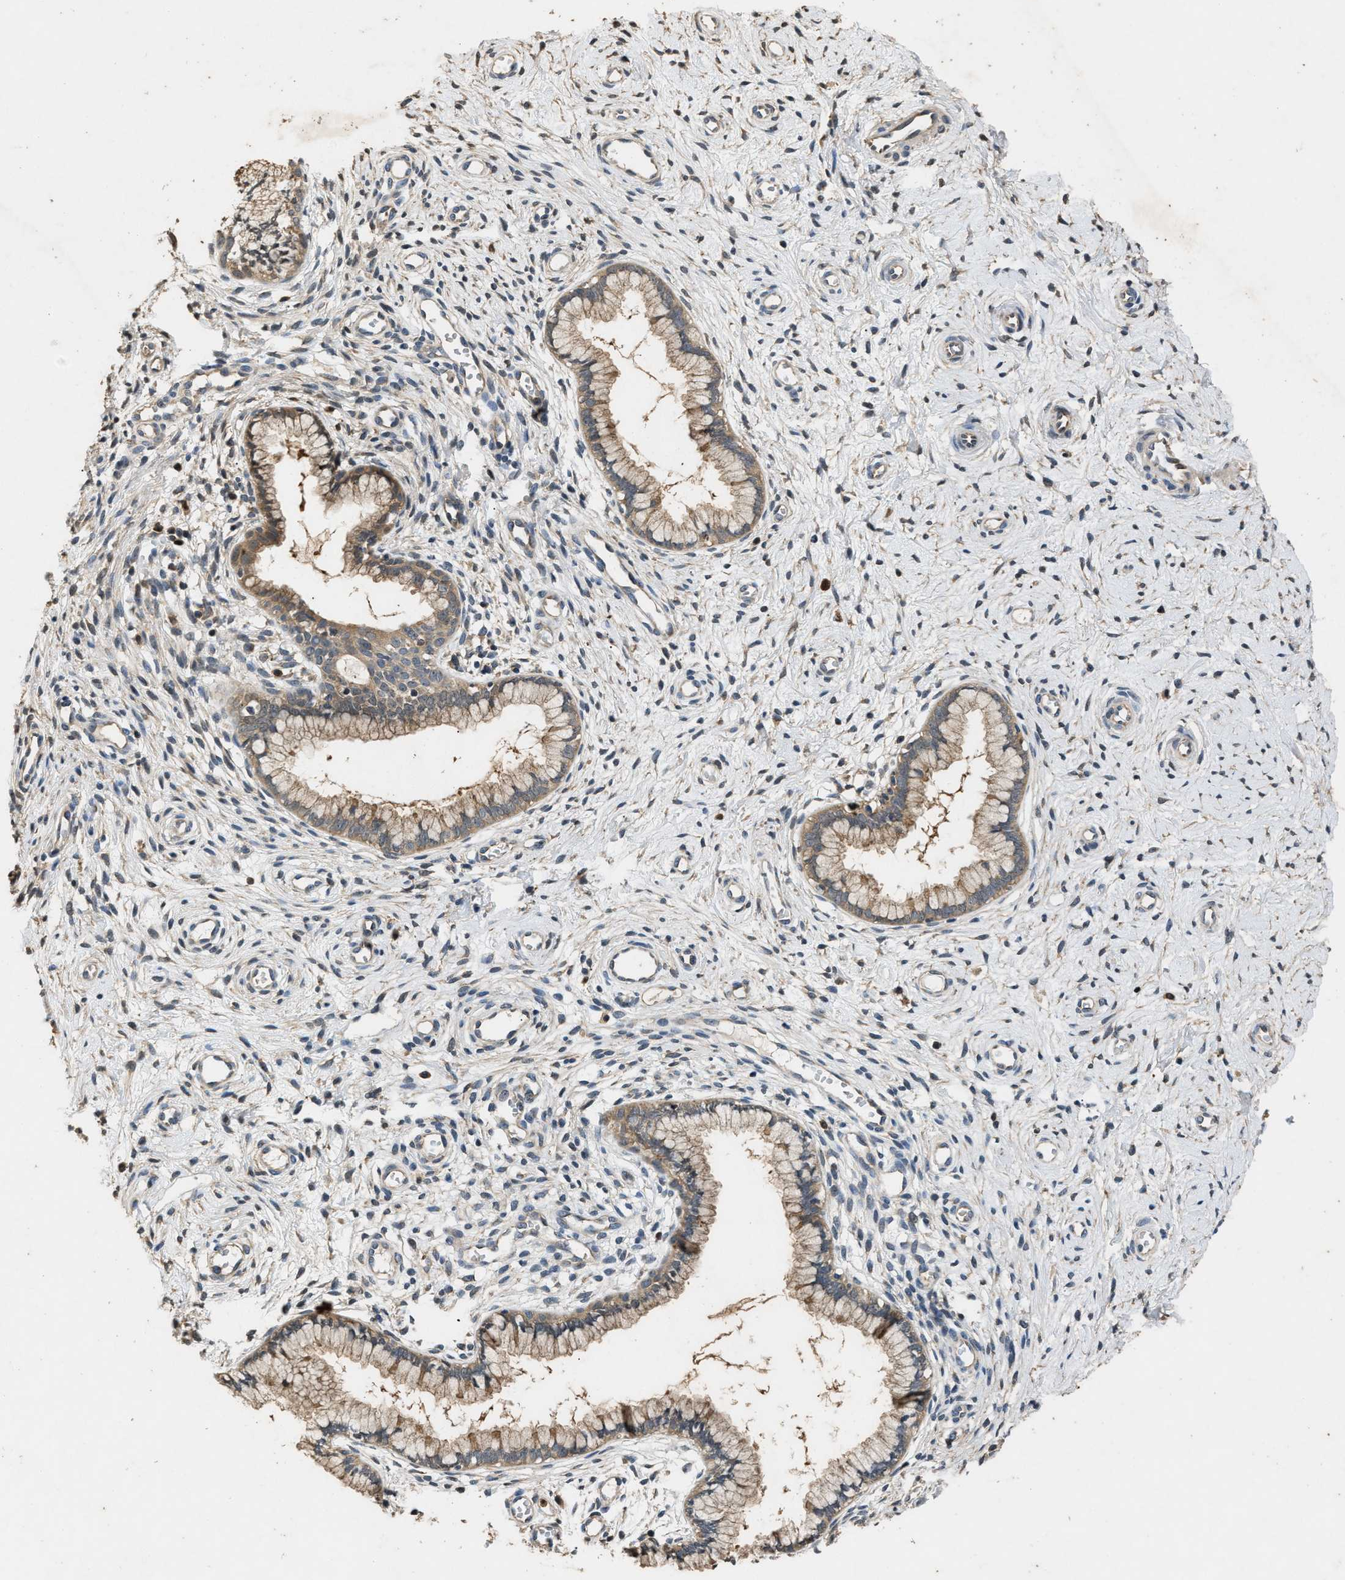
{"staining": {"intensity": "weak", "quantity": ">75%", "location": "cytoplasmic/membranous"}, "tissue": "cervix", "cell_type": "Glandular cells", "image_type": "normal", "snomed": [{"axis": "morphology", "description": "Normal tissue, NOS"}, {"axis": "topography", "description": "Cervix"}], "caption": "DAB (3,3'-diaminobenzidine) immunohistochemical staining of normal human cervix reveals weak cytoplasmic/membranous protein positivity in about >75% of glandular cells.", "gene": "CHUK", "patient": {"sex": "female", "age": 65}}